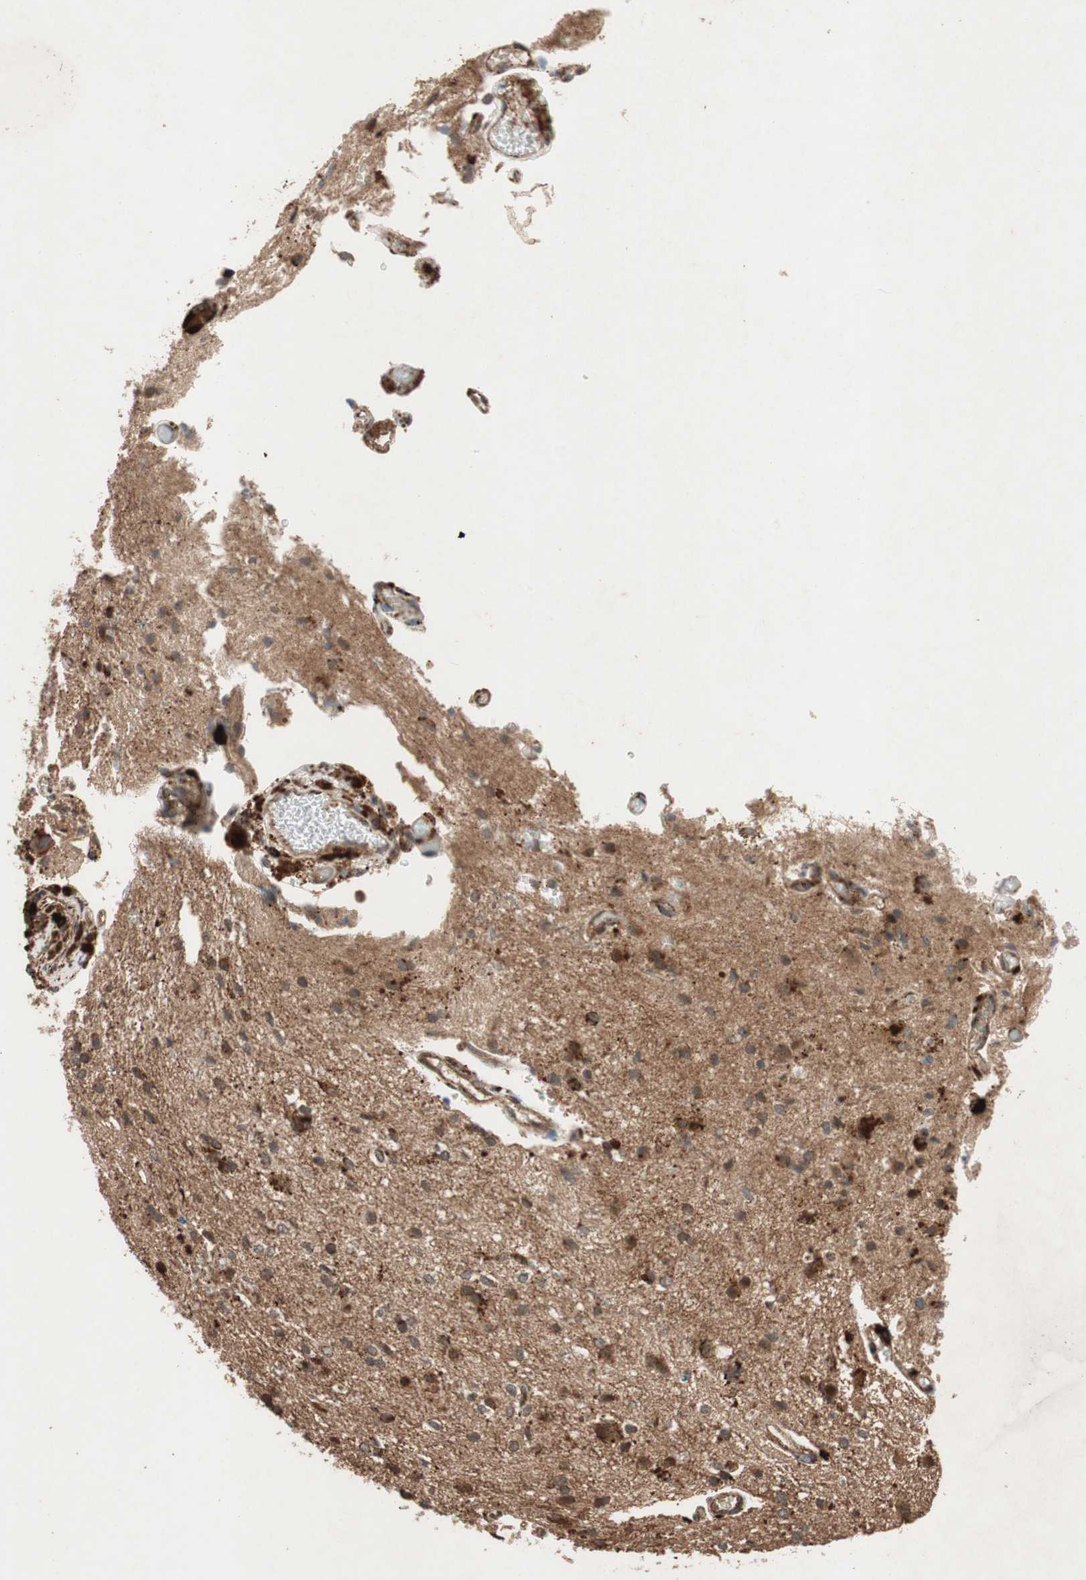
{"staining": {"intensity": "strong", "quantity": ">75%", "location": "cytoplasmic/membranous"}, "tissue": "glioma", "cell_type": "Tumor cells", "image_type": "cancer", "snomed": [{"axis": "morphology", "description": "Glioma, malignant, High grade"}, {"axis": "topography", "description": "Brain"}], "caption": "A brown stain highlights strong cytoplasmic/membranous expression of a protein in glioma tumor cells. The staining was performed using DAB (3,3'-diaminobenzidine) to visualize the protein expression in brown, while the nuclei were stained in blue with hematoxylin (Magnification: 20x).", "gene": "RAB1A", "patient": {"sex": "male", "age": 47}}